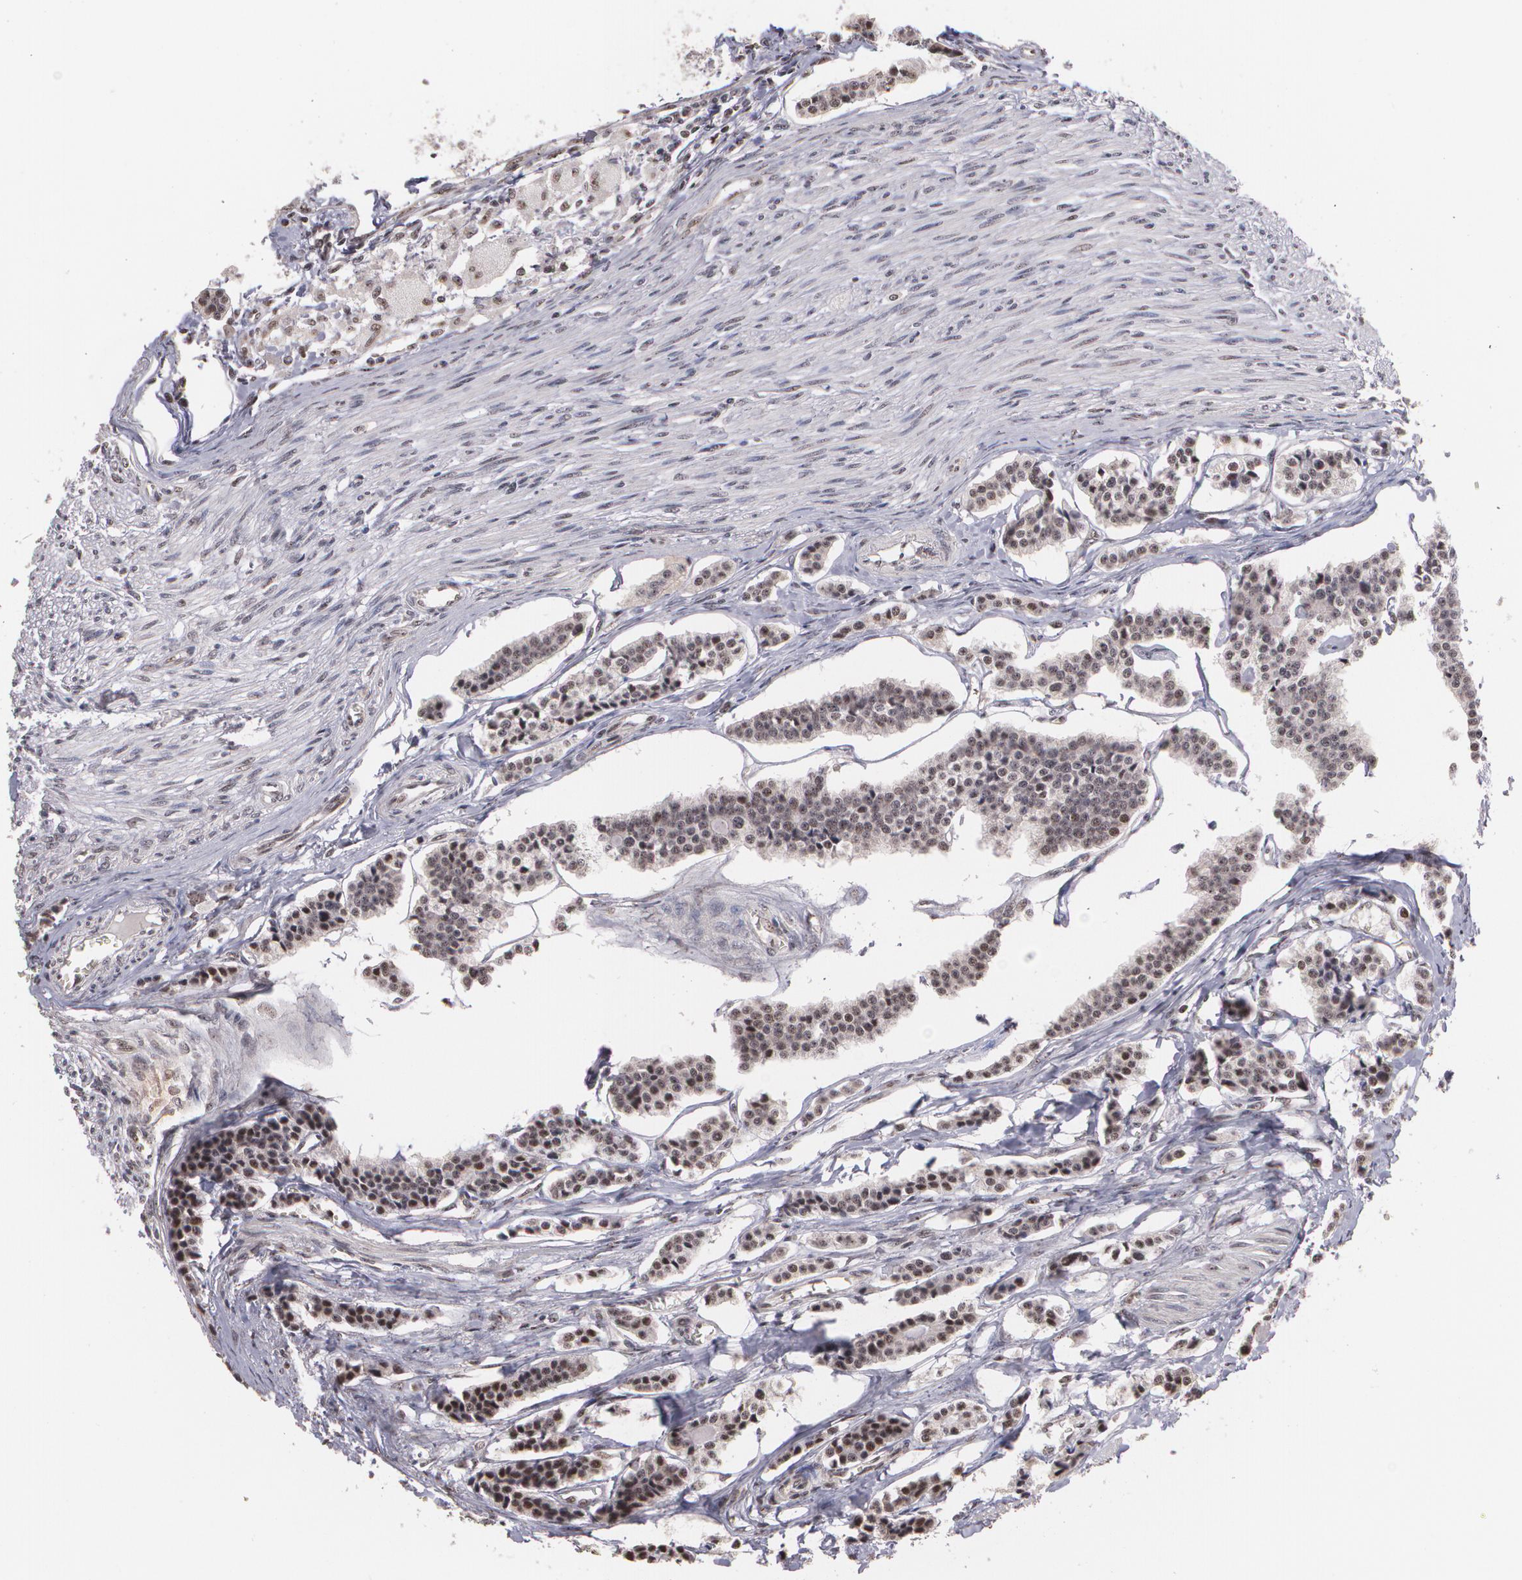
{"staining": {"intensity": "weak", "quantity": ">75%", "location": "cytoplasmic/membranous,nuclear"}, "tissue": "carcinoid", "cell_type": "Tumor cells", "image_type": "cancer", "snomed": [{"axis": "morphology", "description": "Carcinoid, malignant, NOS"}, {"axis": "topography", "description": "Small intestine"}], "caption": "Human carcinoid (malignant) stained with a brown dye demonstrates weak cytoplasmic/membranous and nuclear positive staining in approximately >75% of tumor cells.", "gene": "C6orf15", "patient": {"sex": "male", "age": 63}}